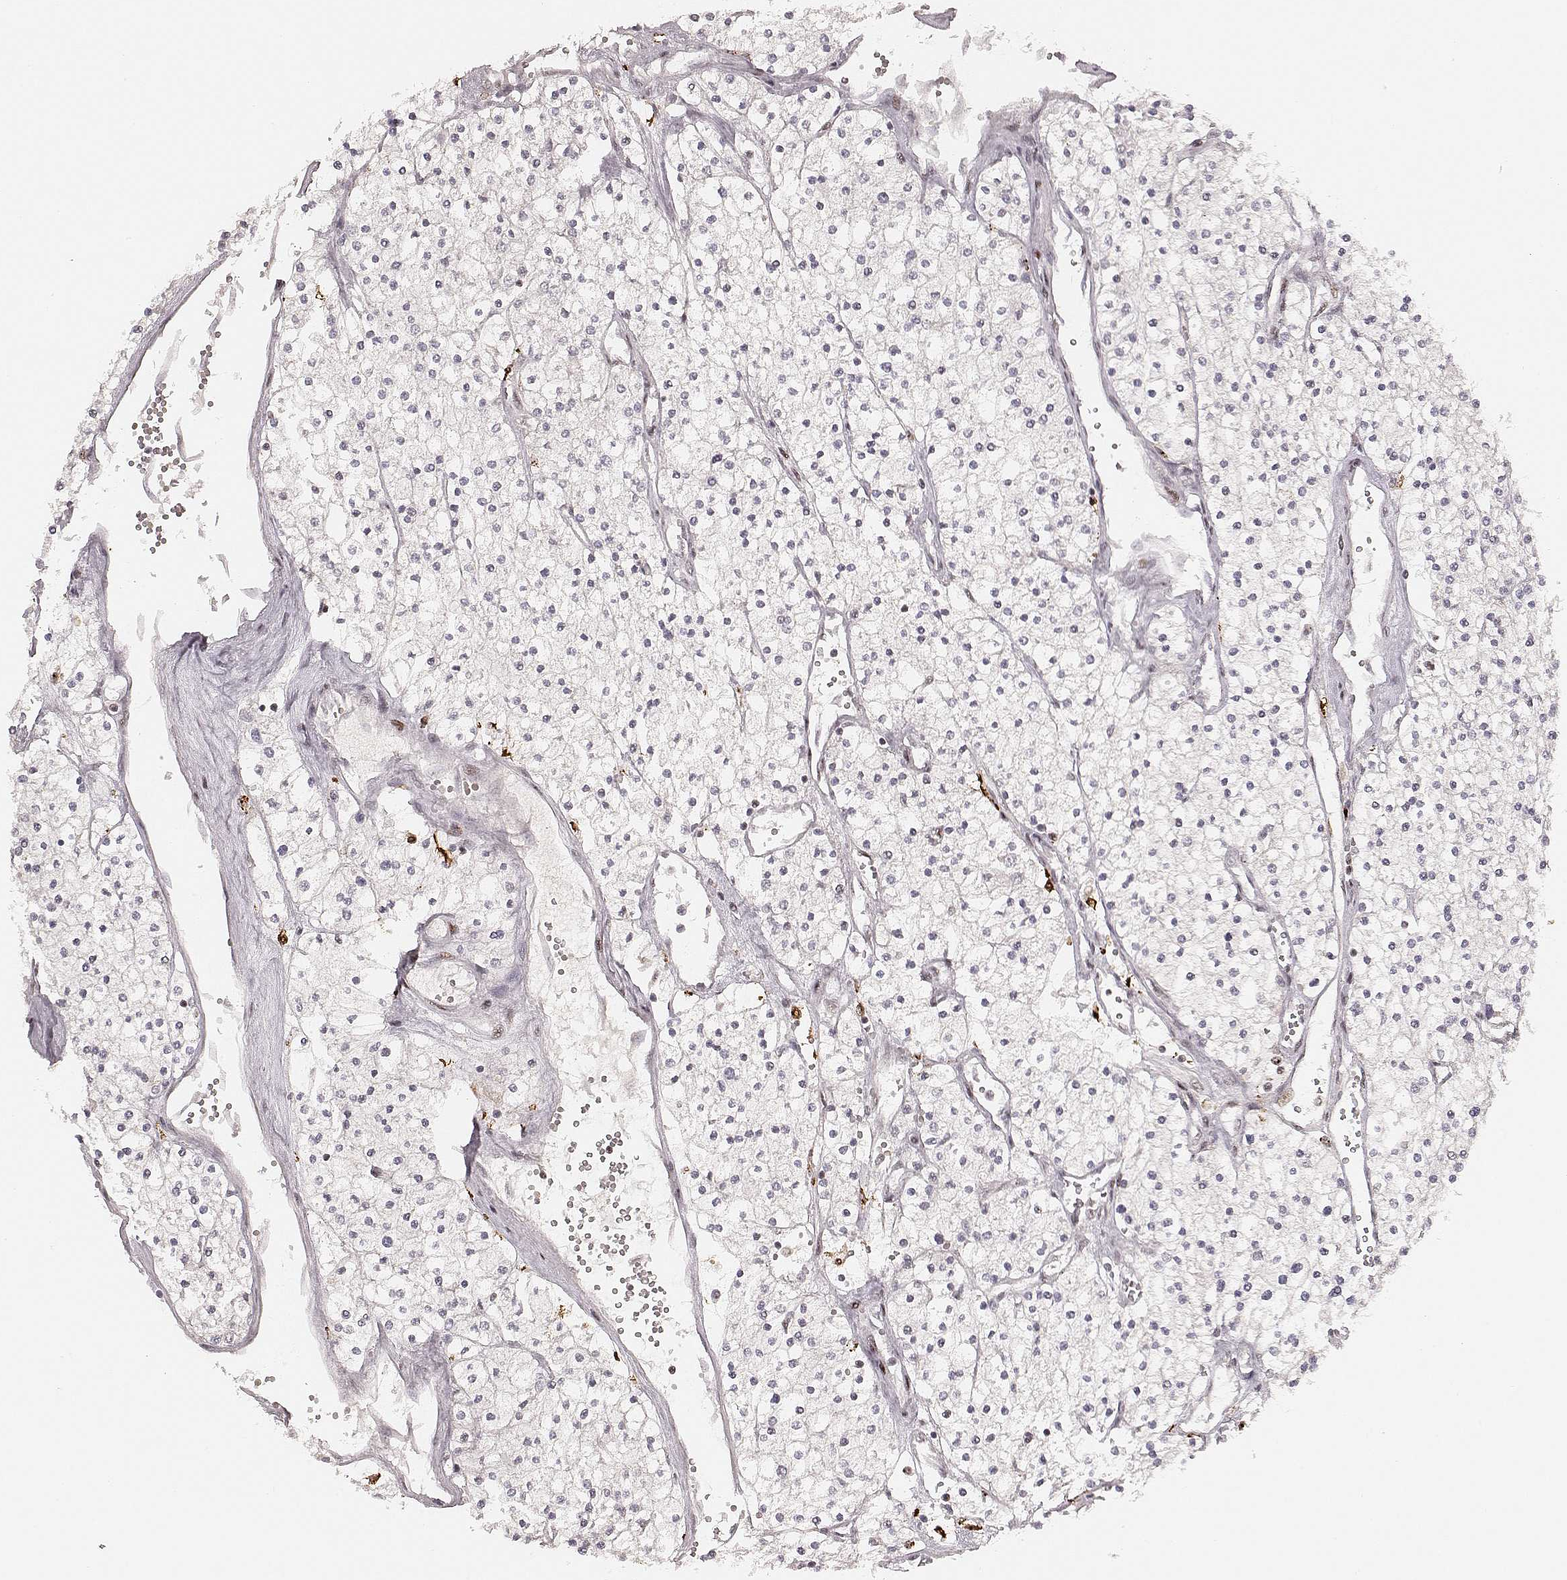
{"staining": {"intensity": "negative", "quantity": "none", "location": "none"}, "tissue": "renal cancer", "cell_type": "Tumor cells", "image_type": "cancer", "snomed": [{"axis": "morphology", "description": "Adenocarcinoma, NOS"}, {"axis": "topography", "description": "Kidney"}], "caption": "High power microscopy image of an immunohistochemistry micrograph of renal cancer, revealing no significant expression in tumor cells.", "gene": "HNRNPC", "patient": {"sex": "male", "age": 80}}